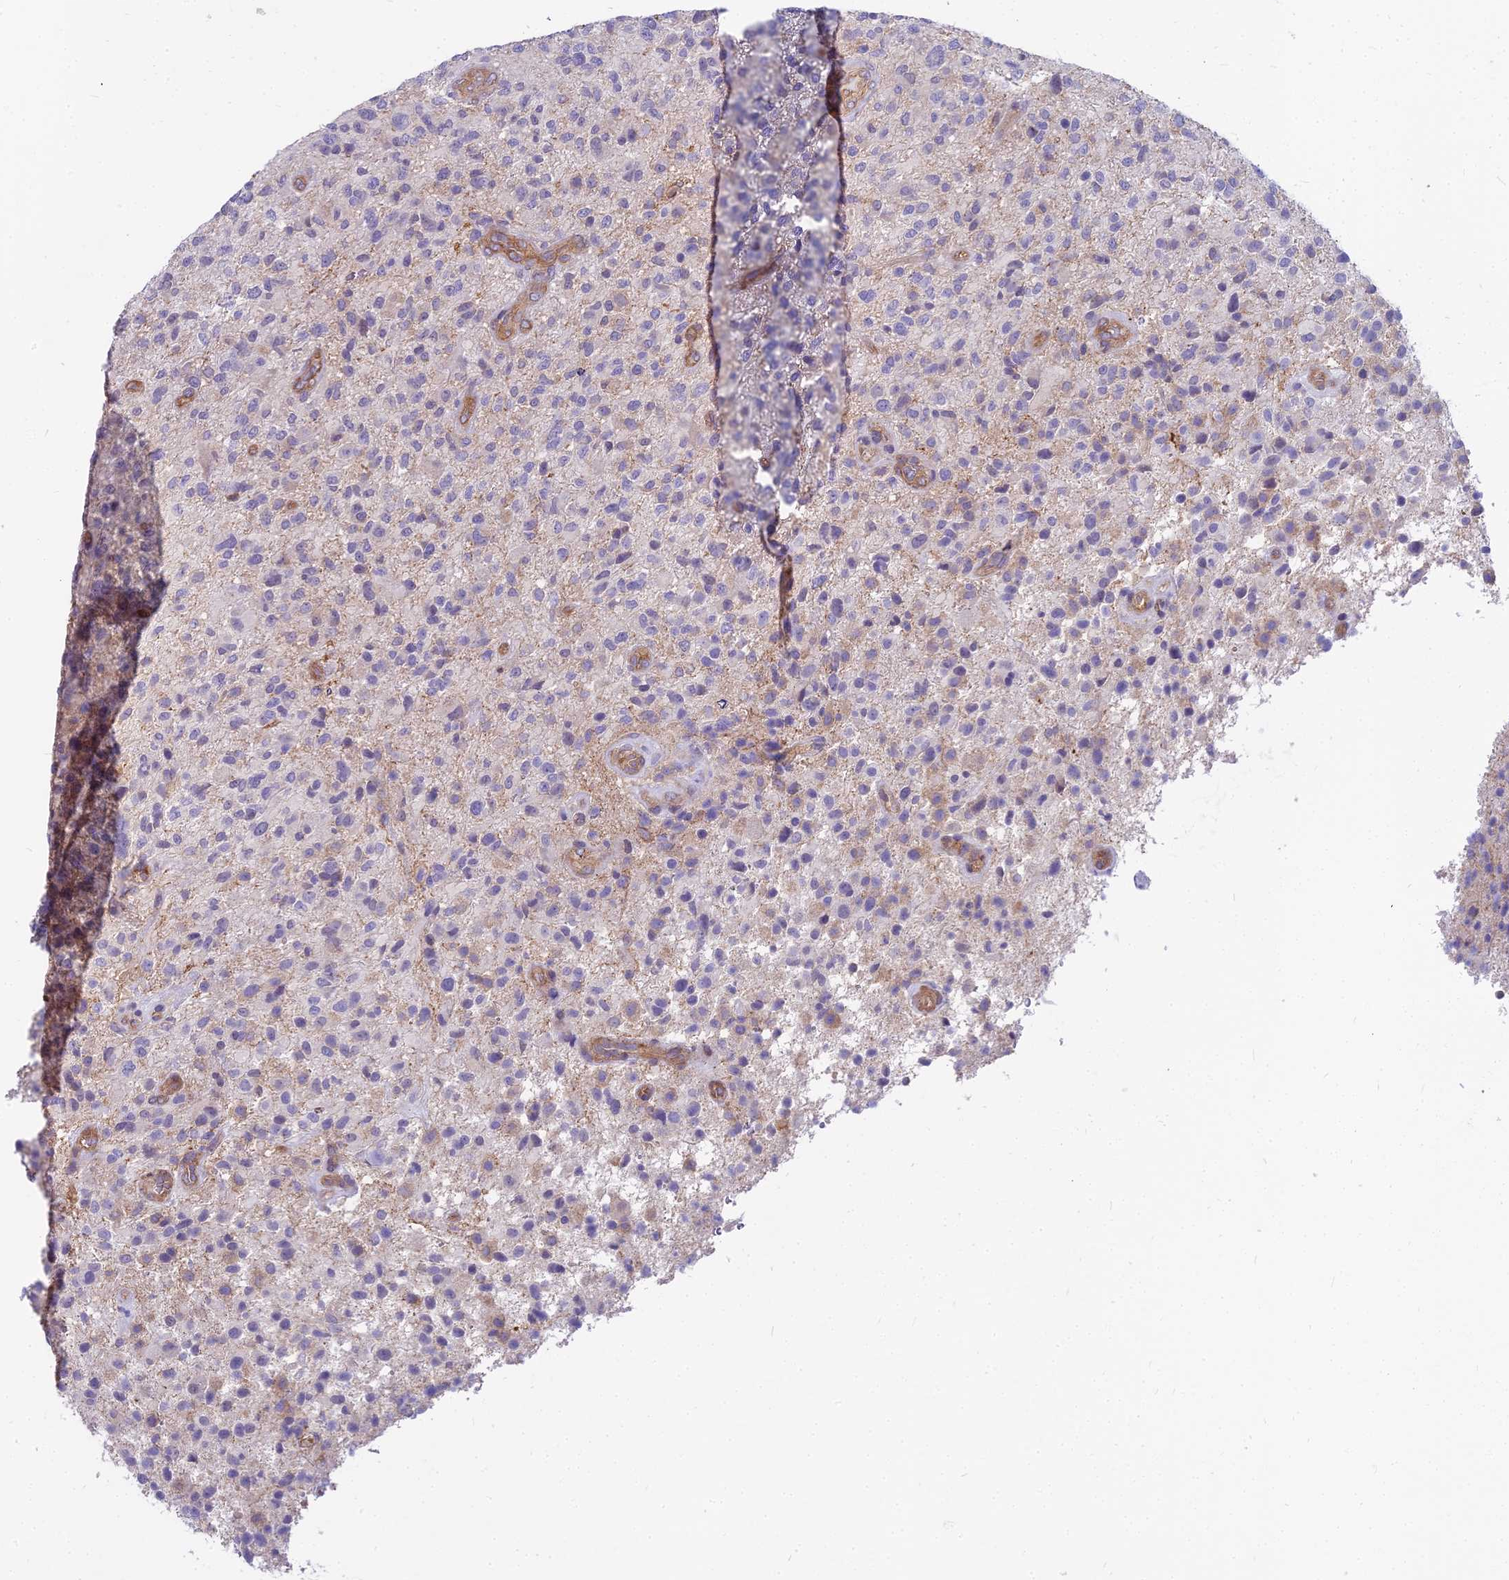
{"staining": {"intensity": "negative", "quantity": "none", "location": "none"}, "tissue": "glioma", "cell_type": "Tumor cells", "image_type": "cancer", "snomed": [{"axis": "morphology", "description": "Glioma, malignant, High grade"}, {"axis": "topography", "description": "Brain"}], "caption": "Tumor cells show no significant positivity in high-grade glioma (malignant).", "gene": "HLA-DOA", "patient": {"sex": "male", "age": 47}}